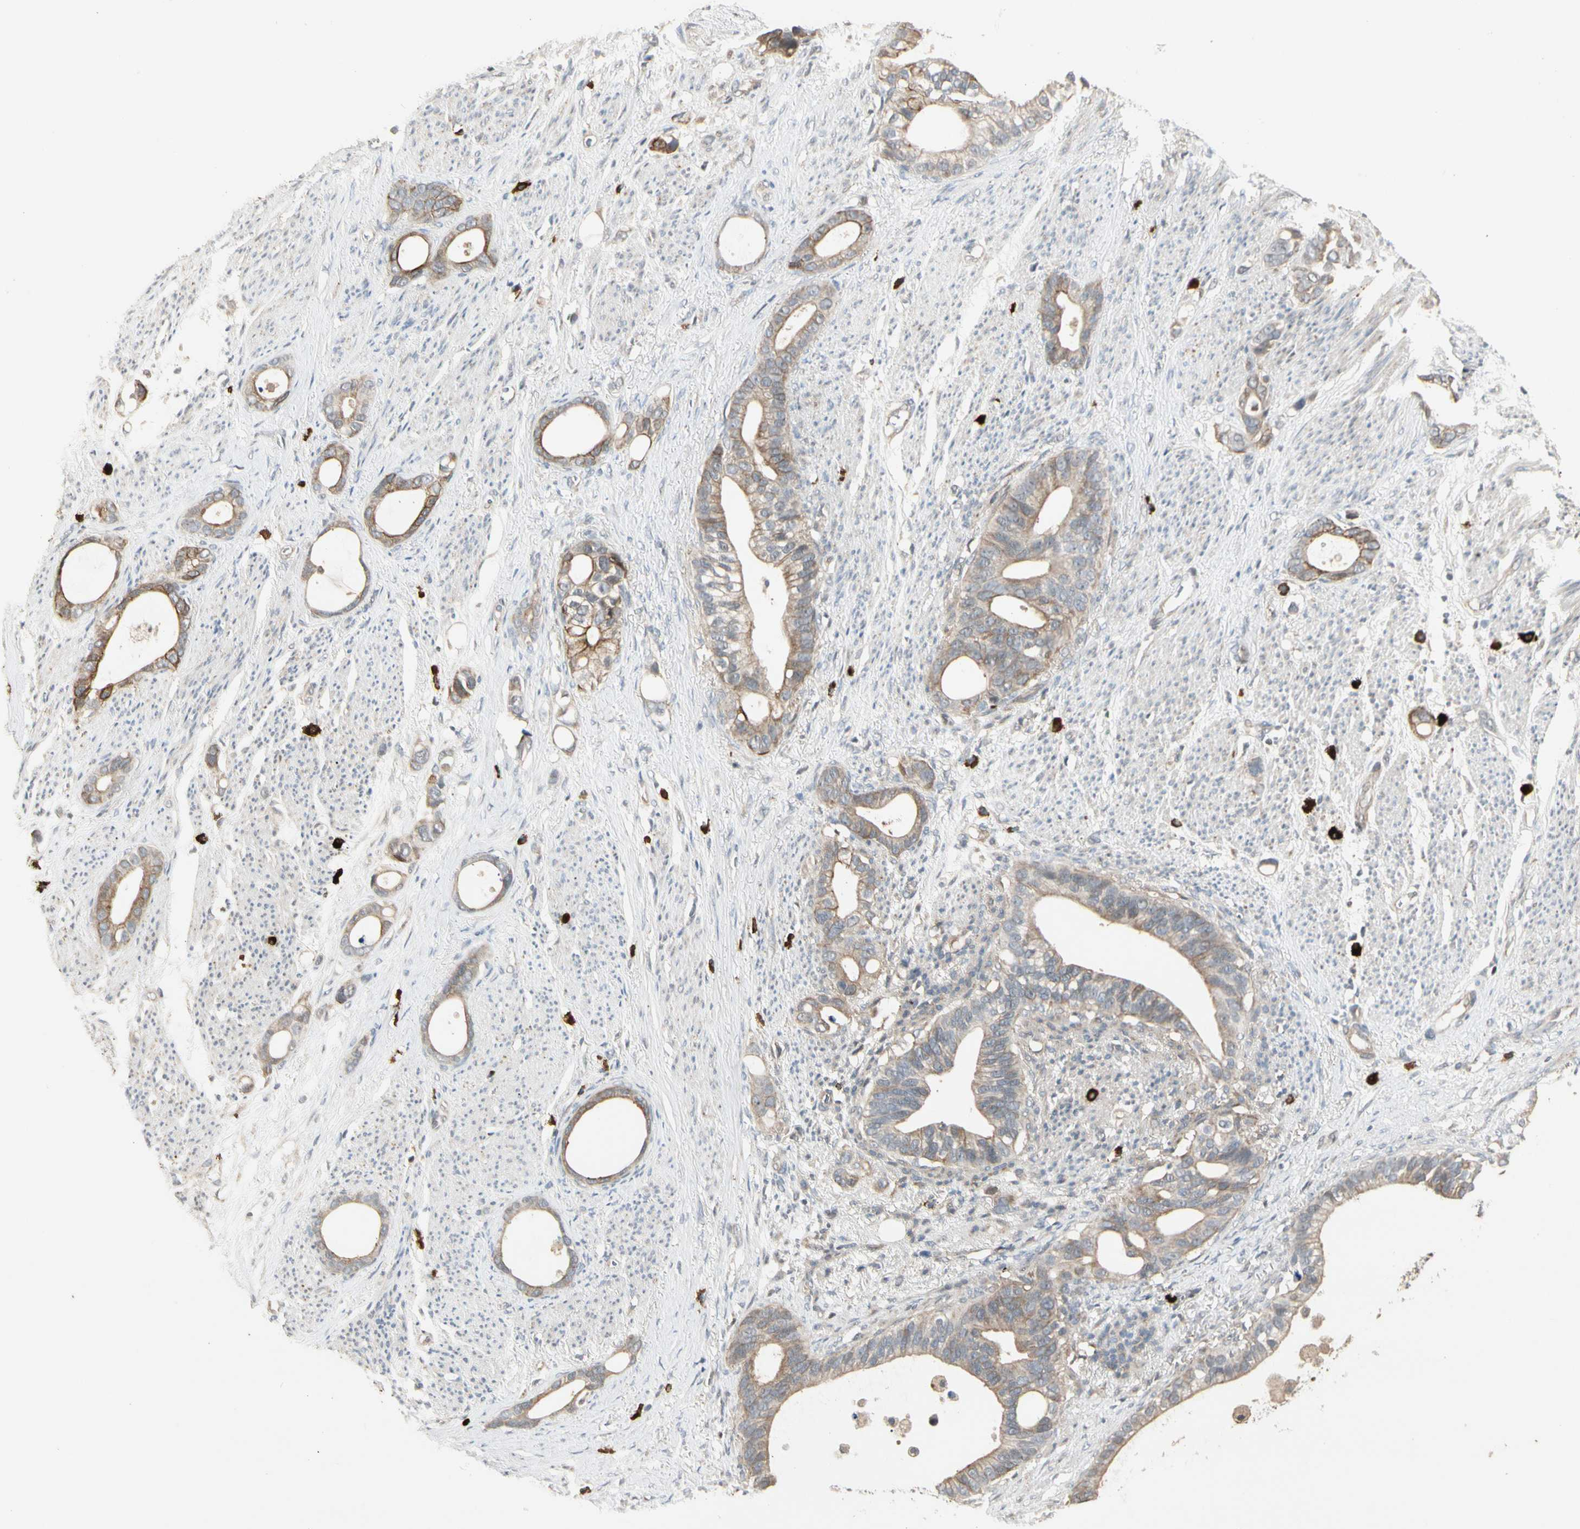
{"staining": {"intensity": "moderate", "quantity": ">75%", "location": "cytoplasmic/membranous"}, "tissue": "stomach cancer", "cell_type": "Tumor cells", "image_type": "cancer", "snomed": [{"axis": "morphology", "description": "Adenocarcinoma, NOS"}, {"axis": "topography", "description": "Stomach"}], "caption": "Protein staining of stomach cancer (adenocarcinoma) tissue displays moderate cytoplasmic/membranous expression in approximately >75% of tumor cells.", "gene": "ATG4C", "patient": {"sex": "female", "age": 75}}